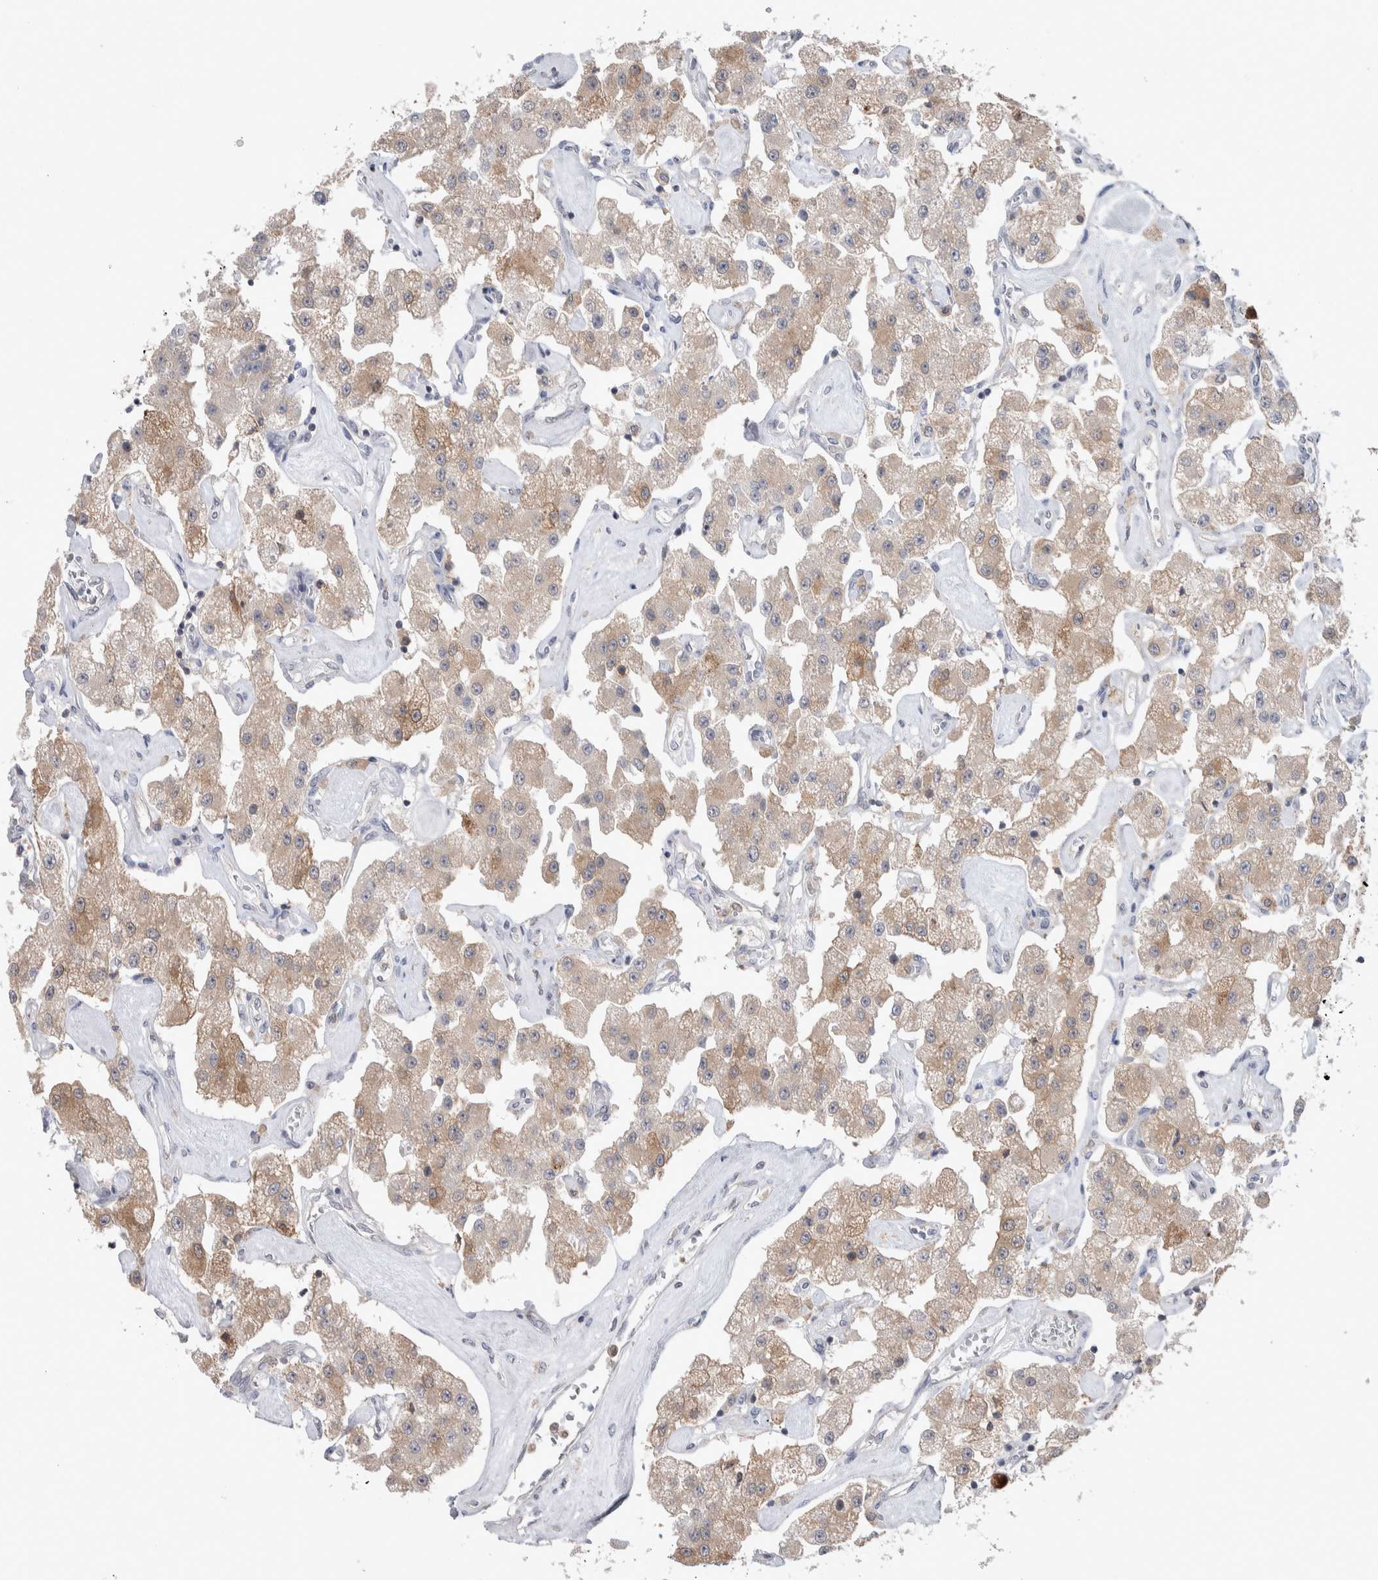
{"staining": {"intensity": "weak", "quantity": ">75%", "location": "cytoplasmic/membranous"}, "tissue": "carcinoid", "cell_type": "Tumor cells", "image_type": "cancer", "snomed": [{"axis": "morphology", "description": "Carcinoid, malignant, NOS"}, {"axis": "topography", "description": "Pancreas"}], "caption": "Carcinoid stained with immunohistochemistry demonstrates weak cytoplasmic/membranous staining in about >75% of tumor cells.", "gene": "HTATIP2", "patient": {"sex": "male", "age": 41}}